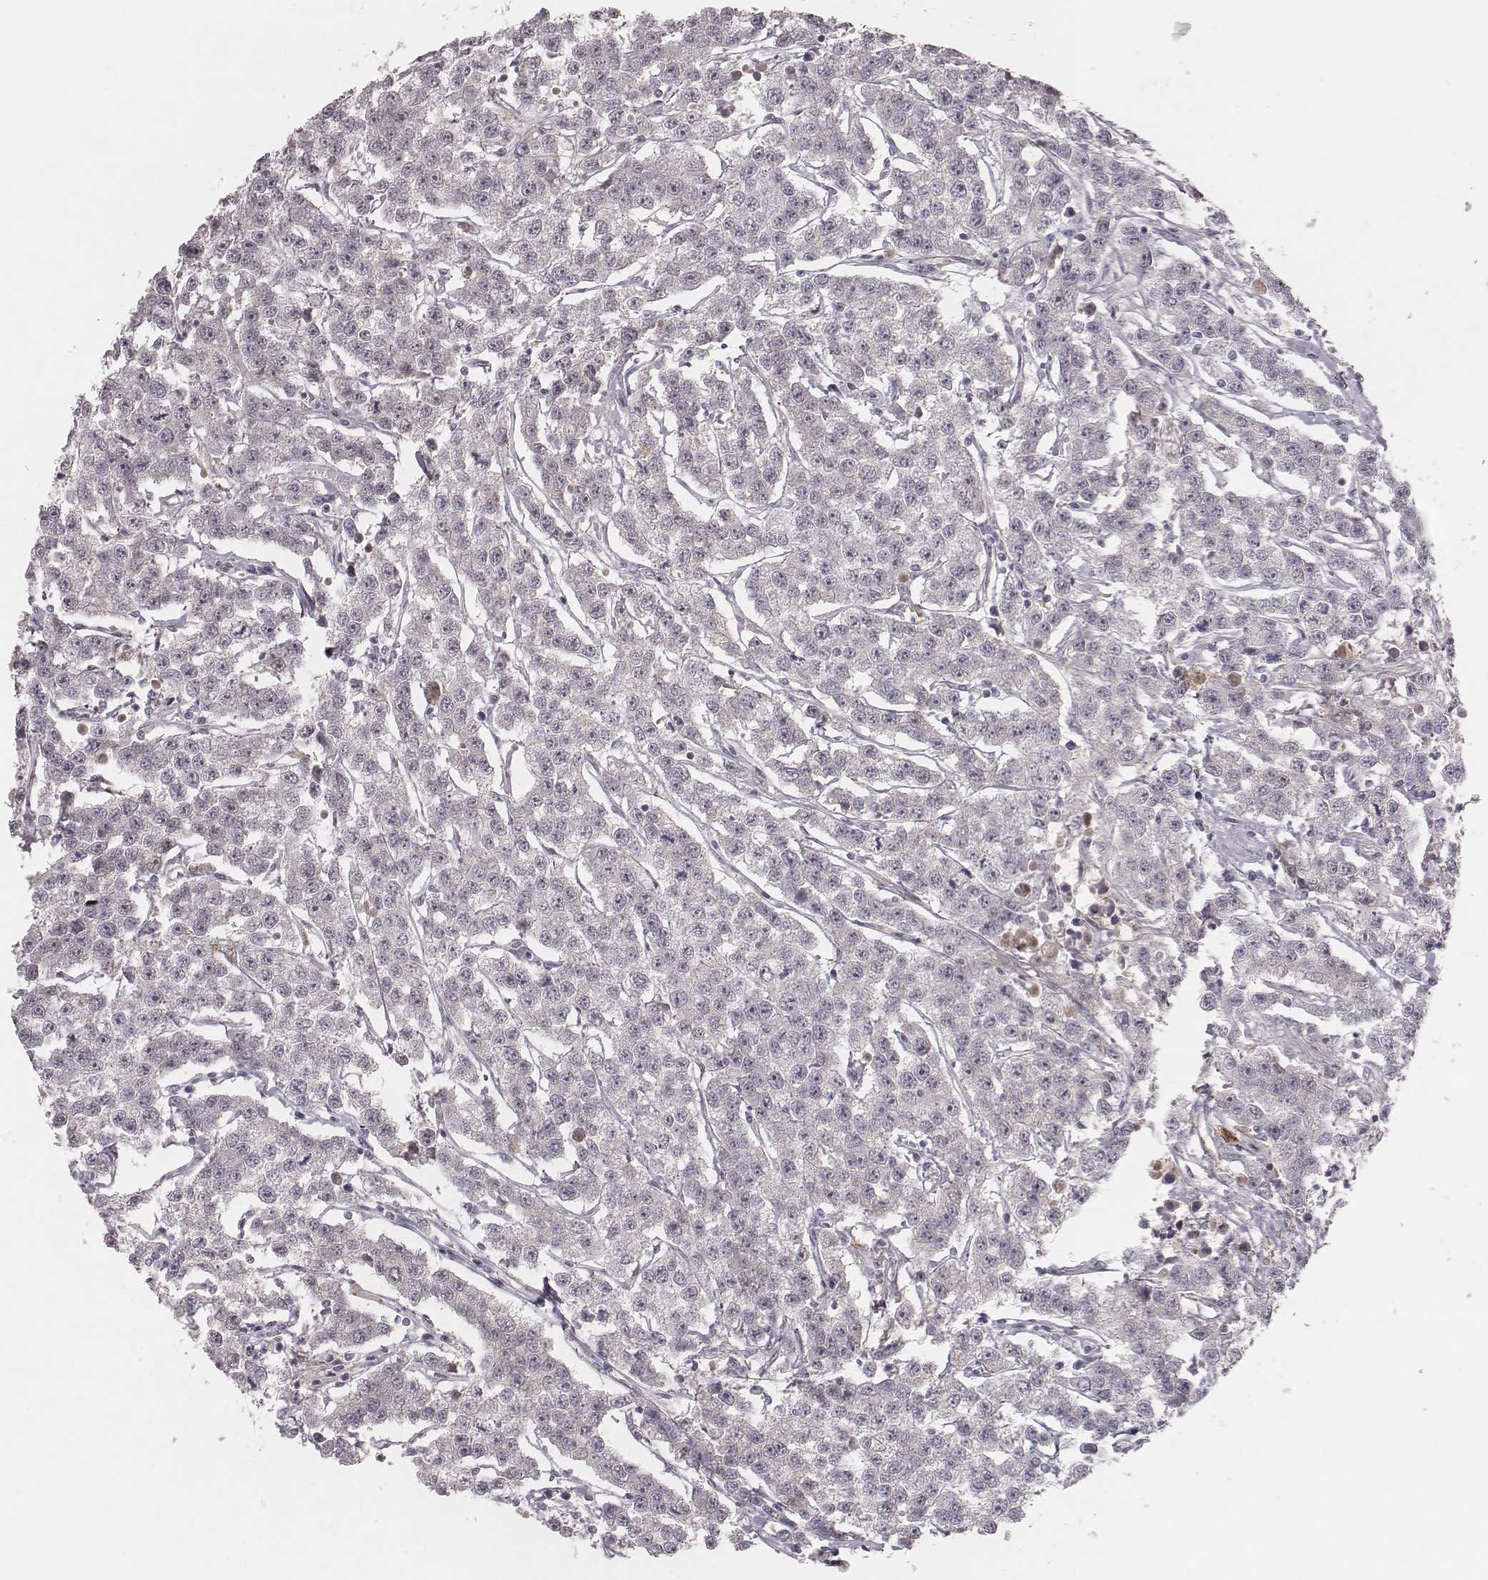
{"staining": {"intensity": "negative", "quantity": "none", "location": "none"}, "tissue": "testis cancer", "cell_type": "Tumor cells", "image_type": "cancer", "snomed": [{"axis": "morphology", "description": "Seminoma, NOS"}, {"axis": "topography", "description": "Testis"}], "caption": "Seminoma (testis) stained for a protein using IHC displays no expression tumor cells.", "gene": "FAM13B", "patient": {"sex": "male", "age": 59}}